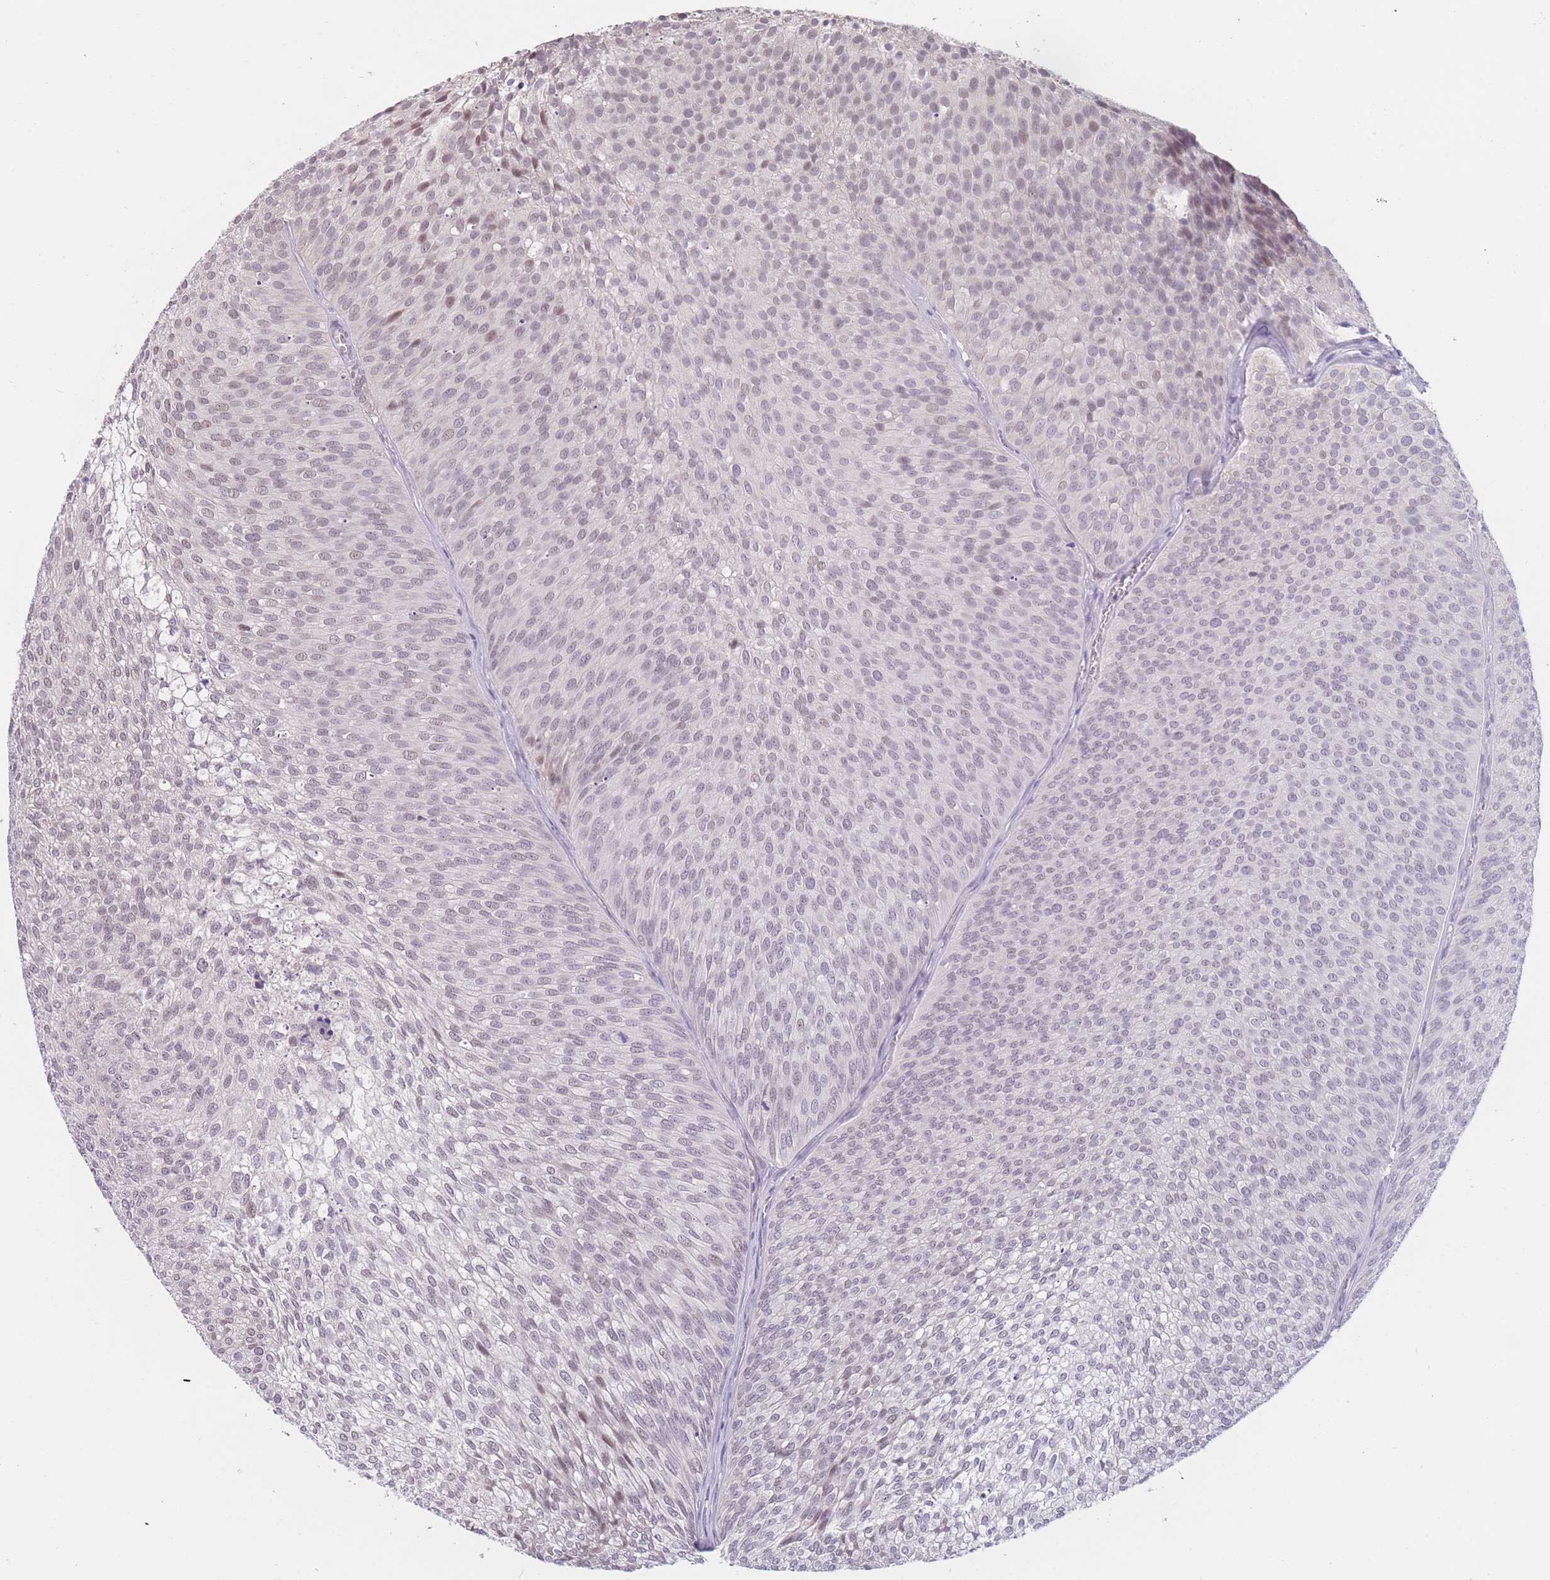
{"staining": {"intensity": "negative", "quantity": "none", "location": "none"}, "tissue": "urothelial cancer", "cell_type": "Tumor cells", "image_type": "cancer", "snomed": [{"axis": "morphology", "description": "Urothelial carcinoma, Low grade"}, {"axis": "topography", "description": "Urinary bladder"}], "caption": "Tumor cells are negative for protein expression in human urothelial cancer.", "gene": "COL27A1", "patient": {"sex": "male", "age": 91}}